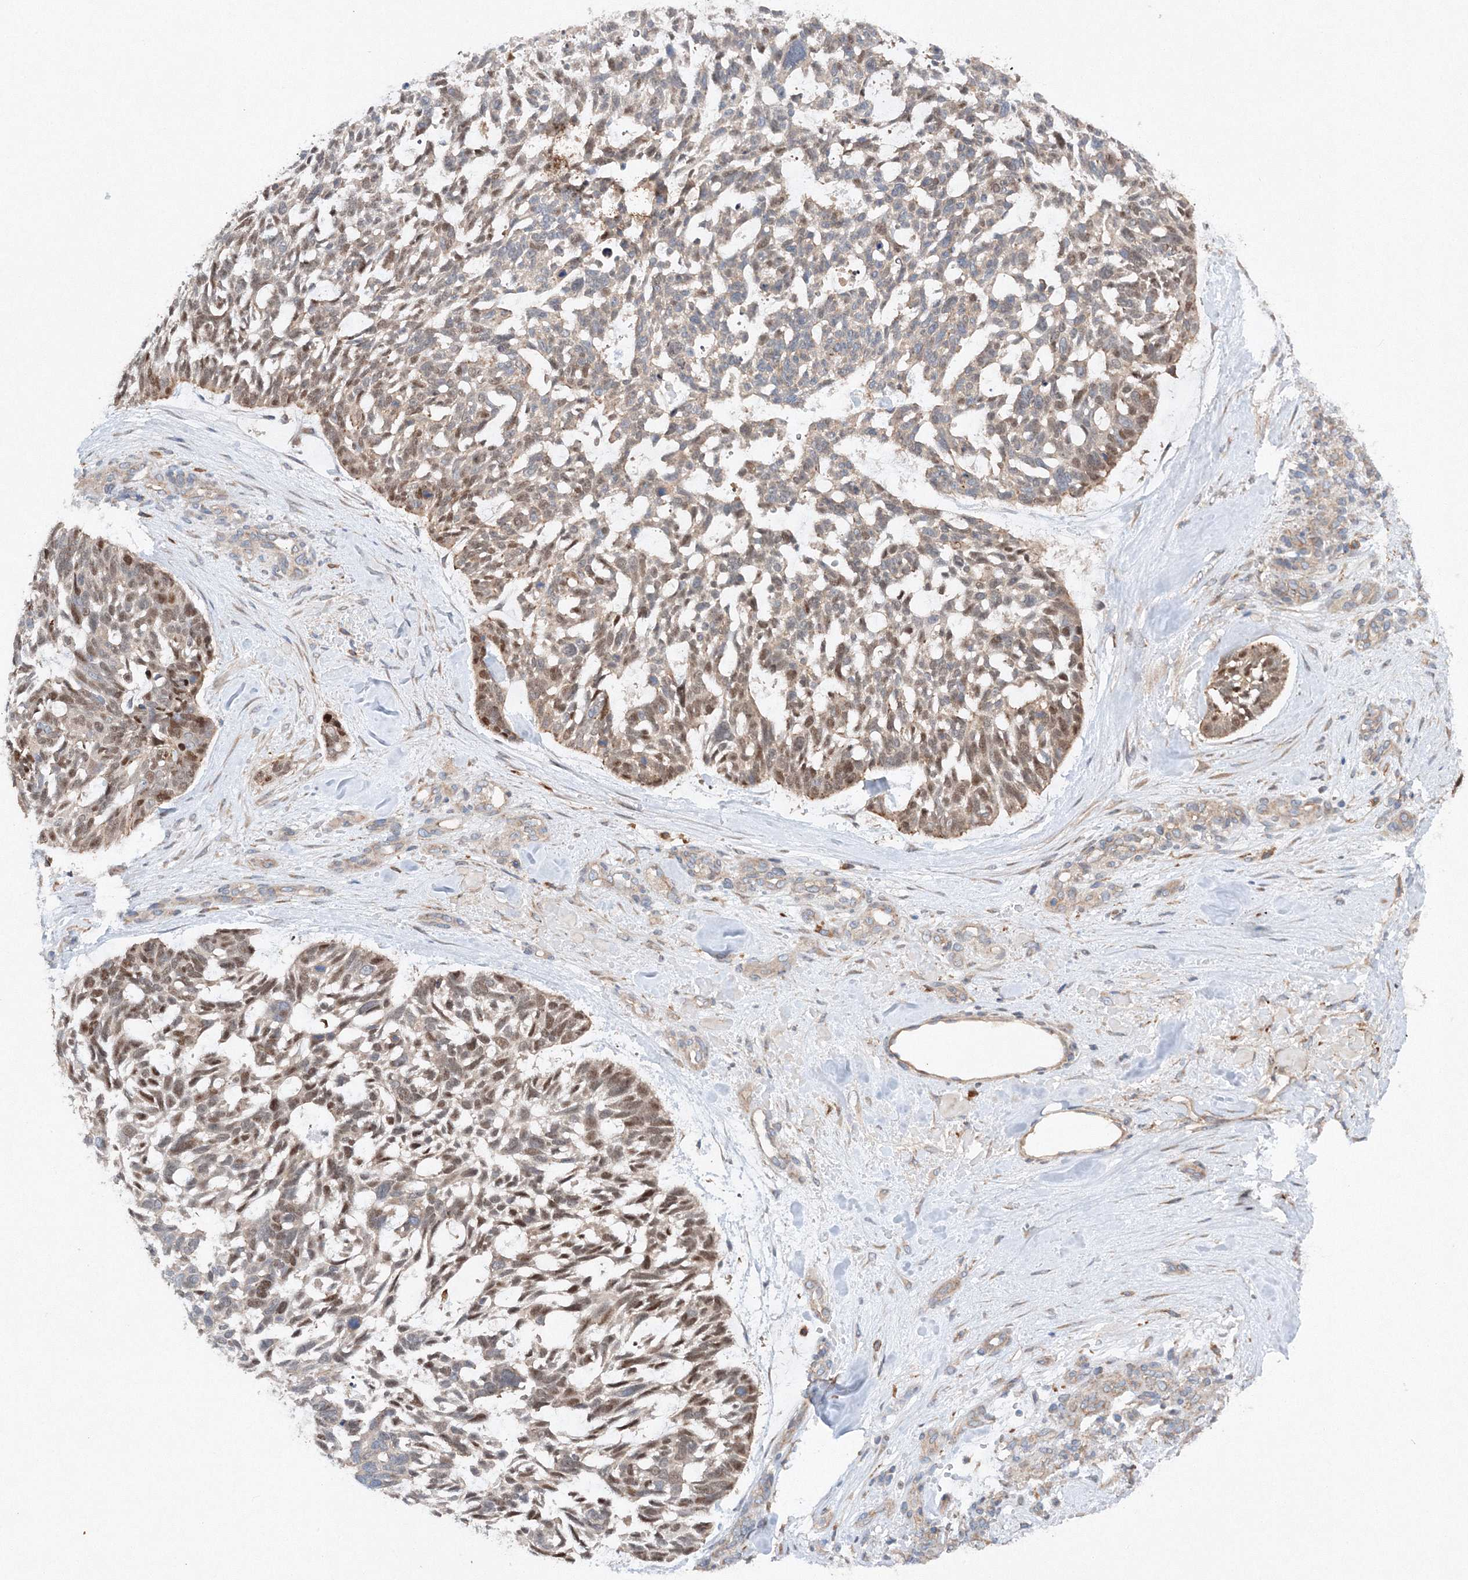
{"staining": {"intensity": "moderate", "quantity": "25%-75%", "location": "nuclear"}, "tissue": "skin cancer", "cell_type": "Tumor cells", "image_type": "cancer", "snomed": [{"axis": "morphology", "description": "Basal cell carcinoma"}, {"axis": "topography", "description": "Skin"}], "caption": "DAB (3,3'-diaminobenzidine) immunohistochemical staining of human skin basal cell carcinoma exhibits moderate nuclear protein staining in about 25%-75% of tumor cells.", "gene": "SLC36A1", "patient": {"sex": "male", "age": 88}}